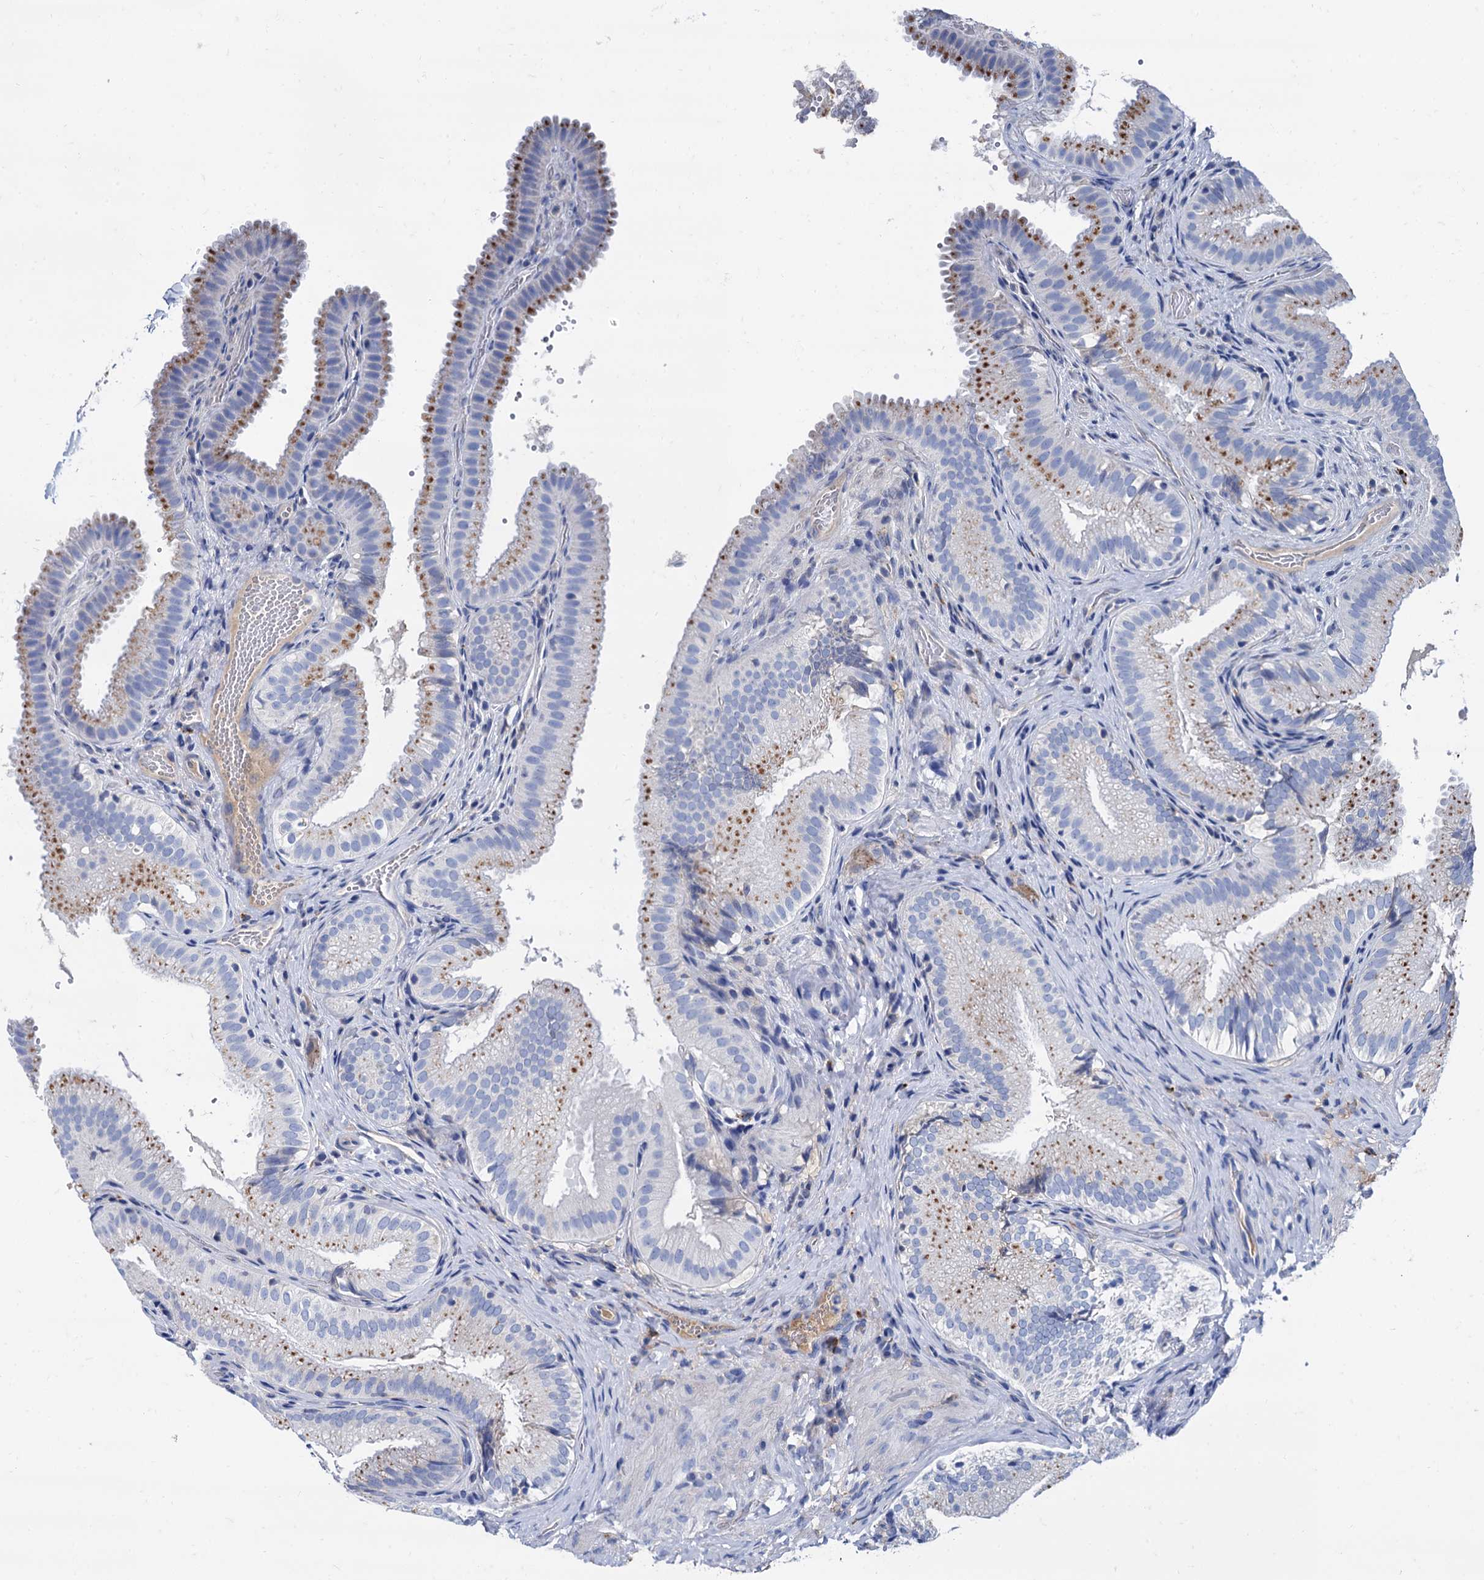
{"staining": {"intensity": "moderate", "quantity": "25%-75%", "location": "cytoplasmic/membranous"}, "tissue": "gallbladder", "cell_type": "Glandular cells", "image_type": "normal", "snomed": [{"axis": "morphology", "description": "Normal tissue, NOS"}, {"axis": "topography", "description": "Gallbladder"}], "caption": "Protein positivity by IHC displays moderate cytoplasmic/membranous expression in approximately 25%-75% of glandular cells in normal gallbladder.", "gene": "APOD", "patient": {"sex": "female", "age": 30}}